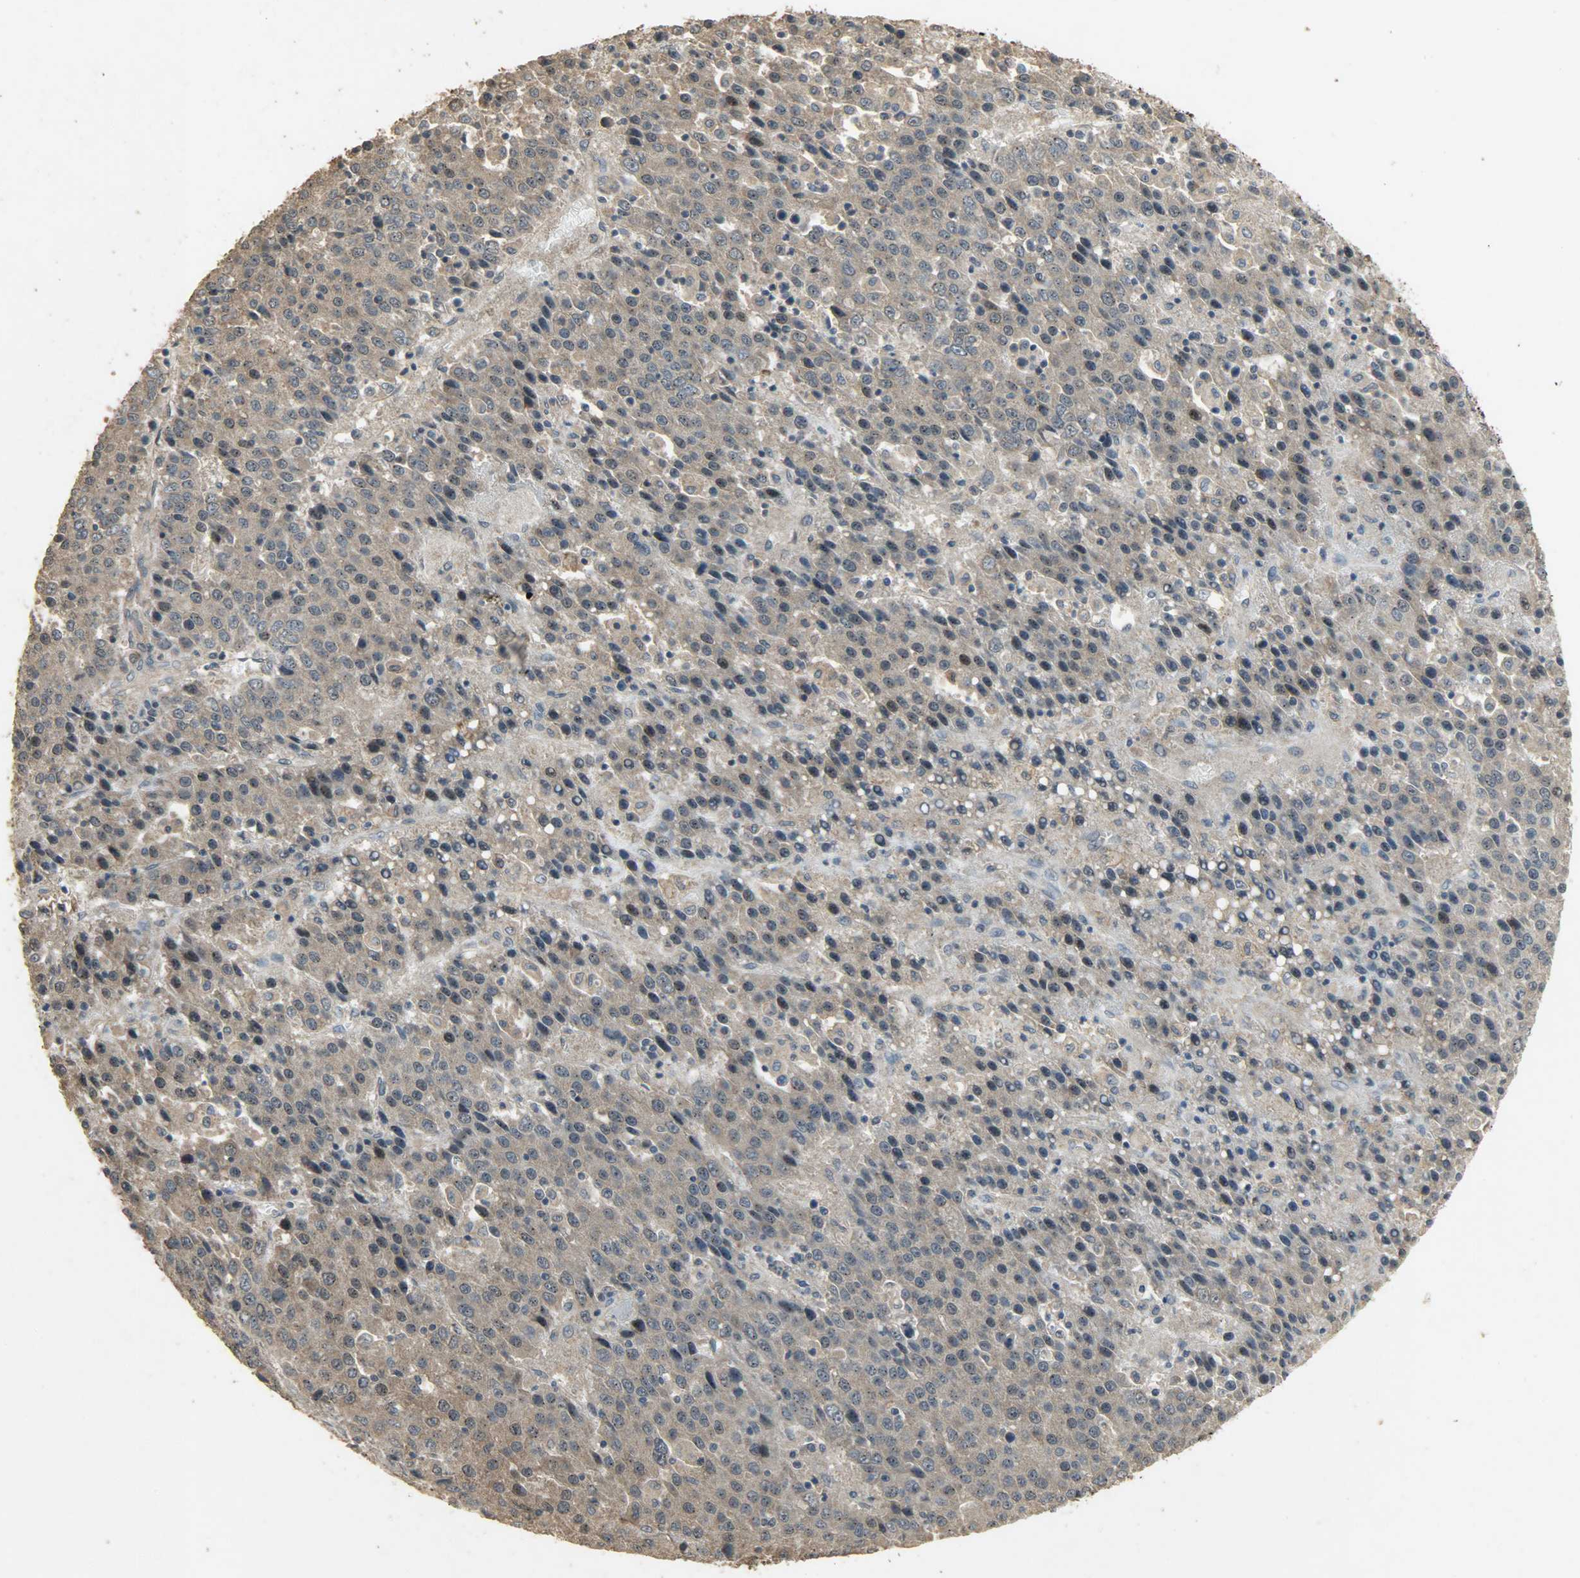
{"staining": {"intensity": "weak", "quantity": ">75%", "location": "cytoplasmic/membranous"}, "tissue": "liver cancer", "cell_type": "Tumor cells", "image_type": "cancer", "snomed": [{"axis": "morphology", "description": "Carcinoma, Hepatocellular, NOS"}, {"axis": "topography", "description": "Liver"}], "caption": "Protein staining of liver hepatocellular carcinoma tissue displays weak cytoplasmic/membranous staining in about >75% of tumor cells.", "gene": "CDKN2C", "patient": {"sex": "female", "age": 53}}